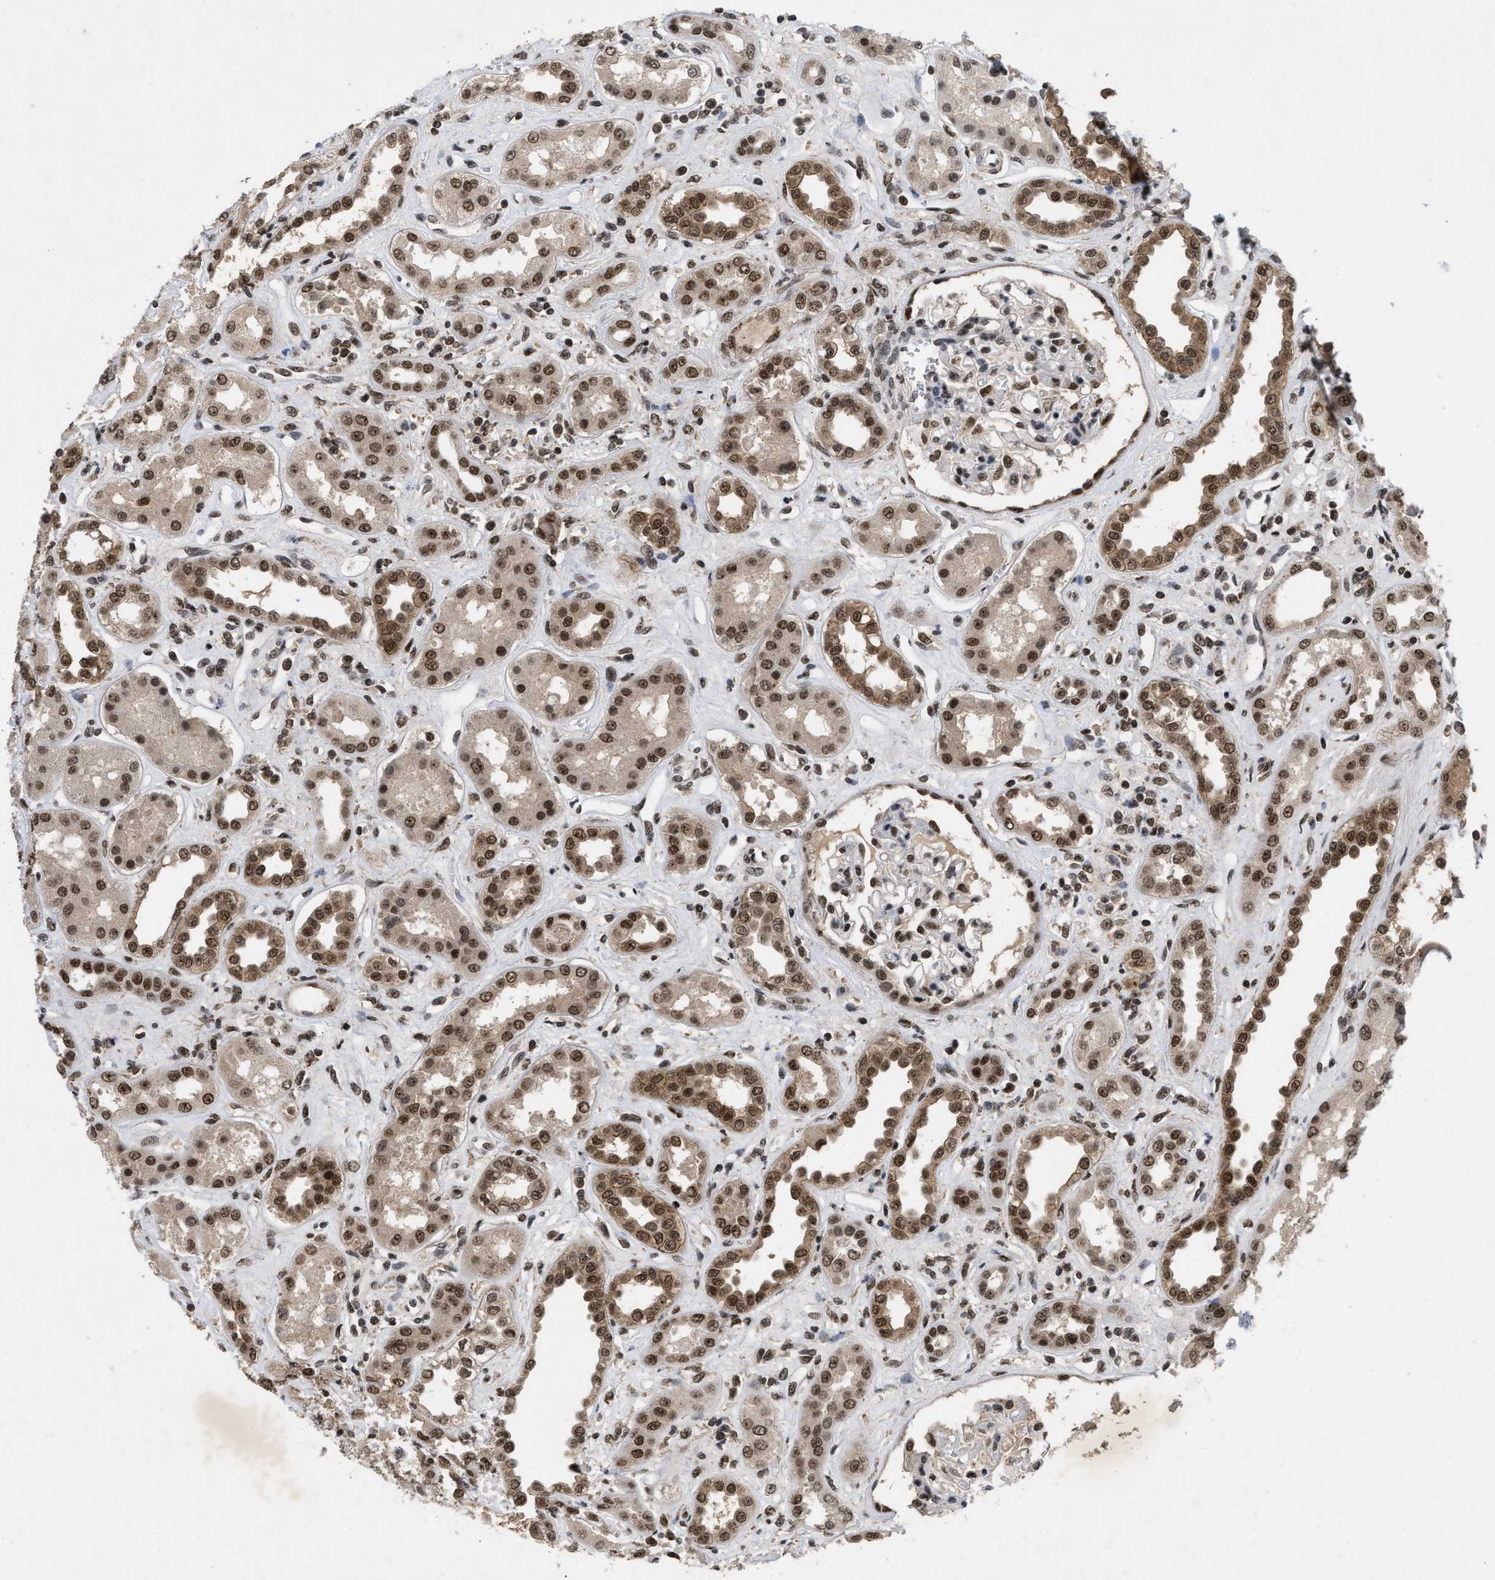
{"staining": {"intensity": "moderate", "quantity": "25%-75%", "location": "nuclear"}, "tissue": "kidney", "cell_type": "Cells in glomeruli", "image_type": "normal", "snomed": [{"axis": "morphology", "description": "Normal tissue, NOS"}, {"axis": "topography", "description": "Kidney"}], "caption": "This image displays immunohistochemistry (IHC) staining of normal human kidney, with medium moderate nuclear positivity in about 25%-75% of cells in glomeruli.", "gene": "ZNF346", "patient": {"sex": "male", "age": 59}}